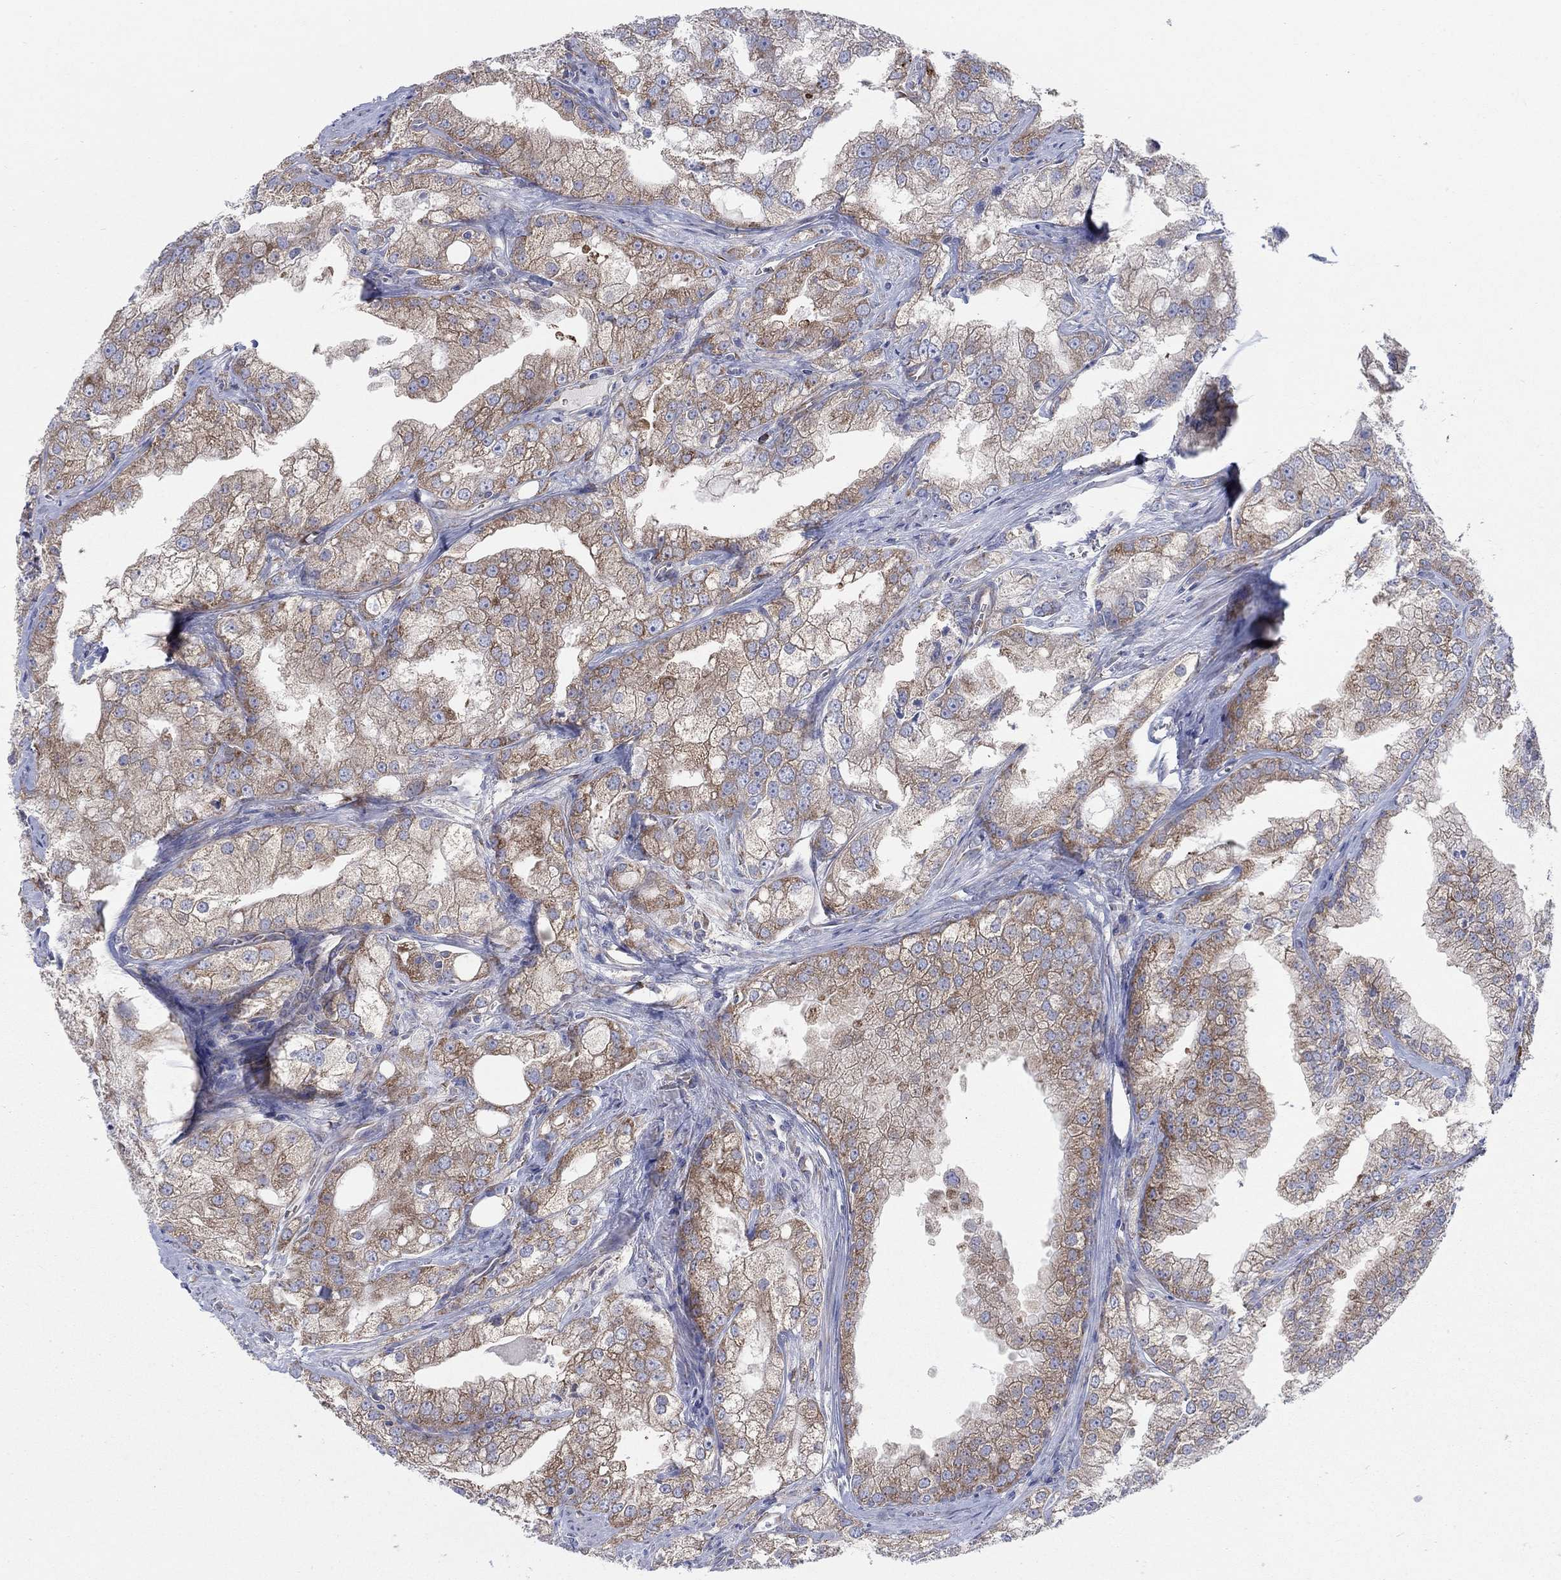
{"staining": {"intensity": "moderate", "quantity": "25%-75%", "location": "cytoplasmic/membranous"}, "tissue": "prostate cancer", "cell_type": "Tumor cells", "image_type": "cancer", "snomed": [{"axis": "morphology", "description": "Adenocarcinoma, NOS"}, {"axis": "topography", "description": "Prostate"}], "caption": "There is medium levels of moderate cytoplasmic/membranous positivity in tumor cells of adenocarcinoma (prostate), as demonstrated by immunohistochemical staining (brown color).", "gene": "TMEM59", "patient": {"sex": "male", "age": 70}}